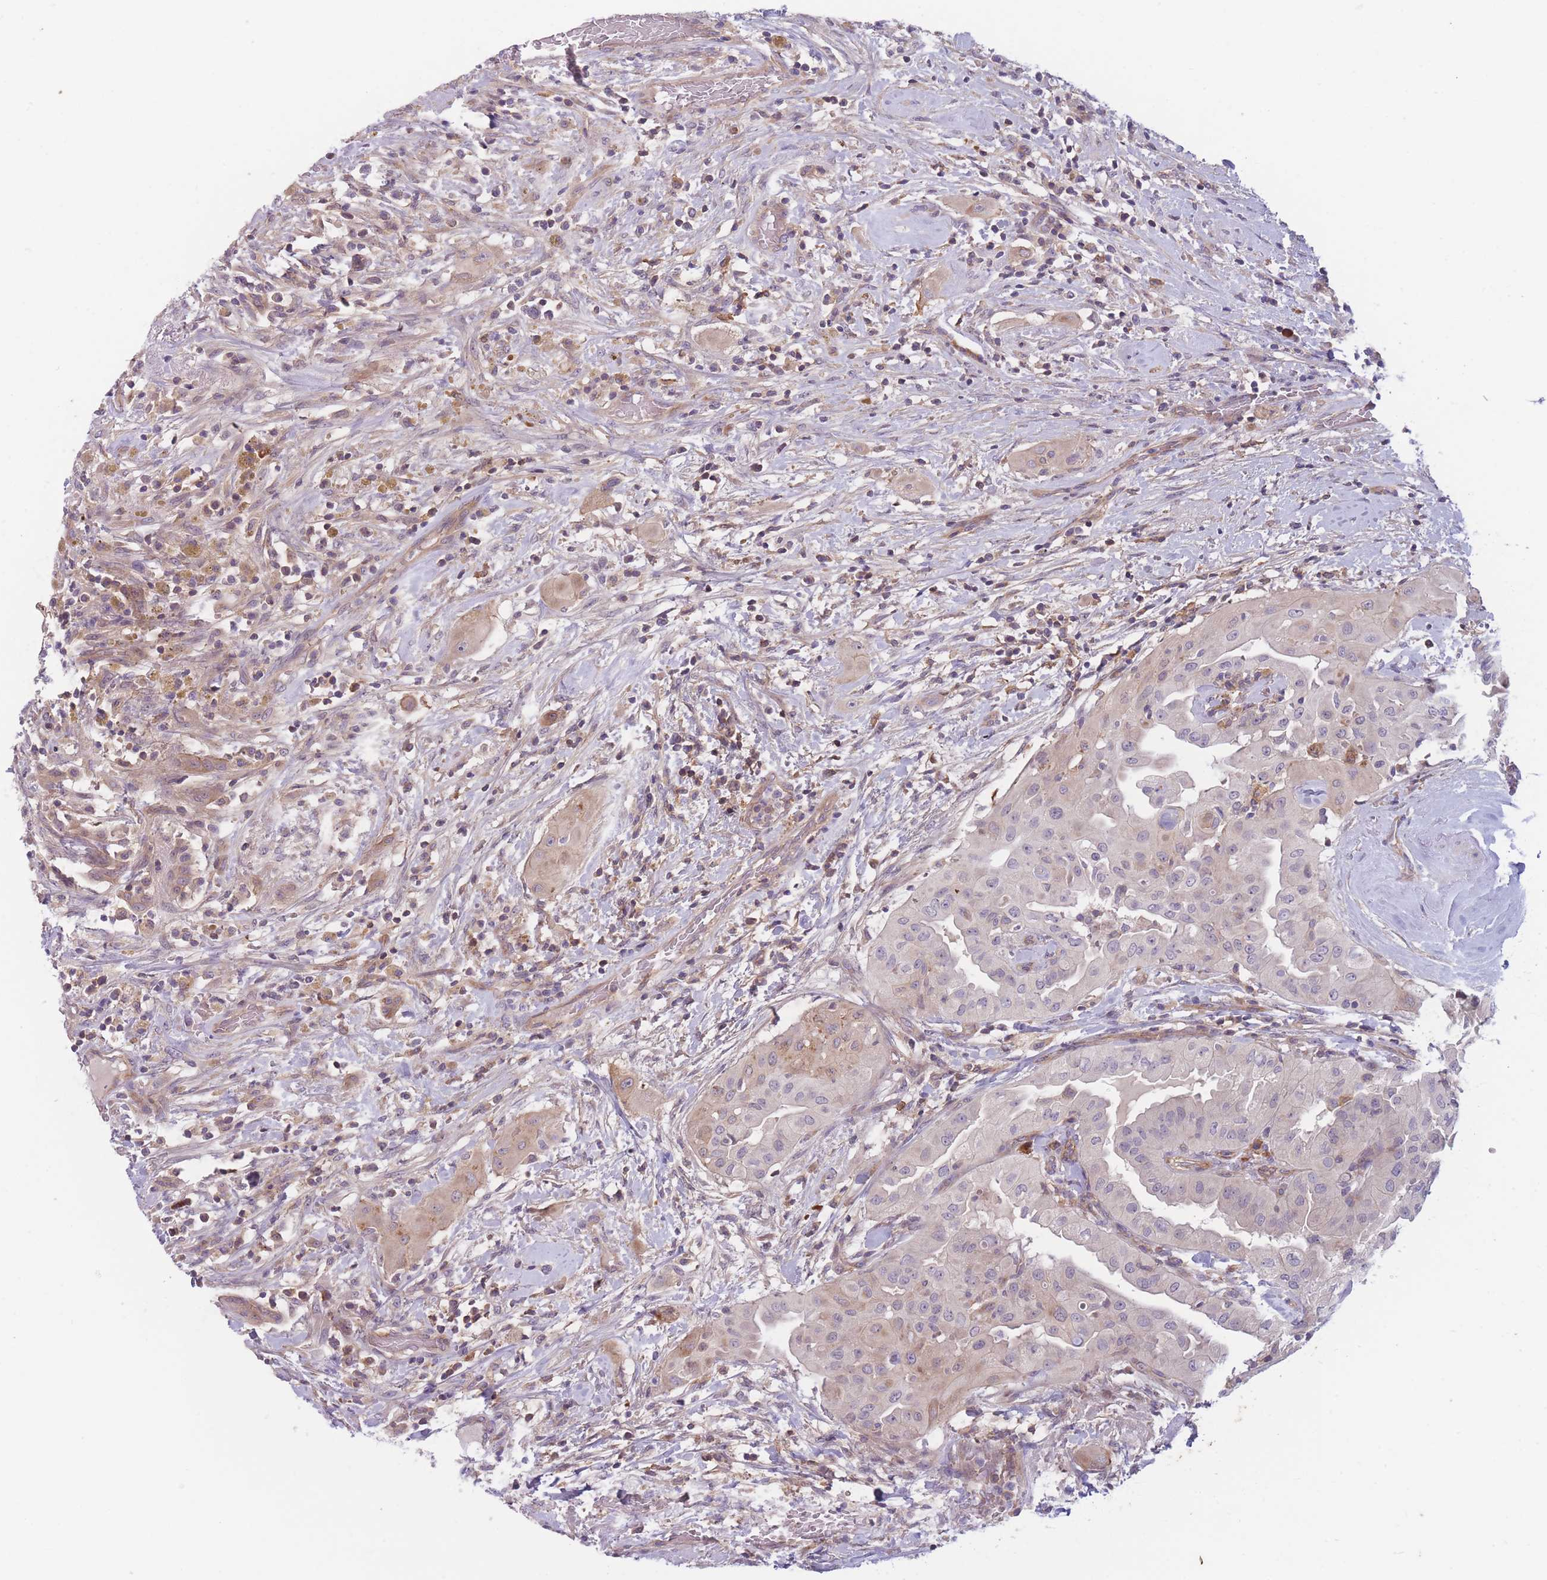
{"staining": {"intensity": "weak", "quantity": "25%-75%", "location": "cytoplasmic/membranous"}, "tissue": "thyroid cancer", "cell_type": "Tumor cells", "image_type": "cancer", "snomed": [{"axis": "morphology", "description": "Papillary adenocarcinoma, NOS"}, {"axis": "topography", "description": "Thyroid gland"}], "caption": "Immunohistochemistry (IHC) of human thyroid cancer reveals low levels of weak cytoplasmic/membranous staining in about 25%-75% of tumor cells.", "gene": "WDR93", "patient": {"sex": "female", "age": 59}}